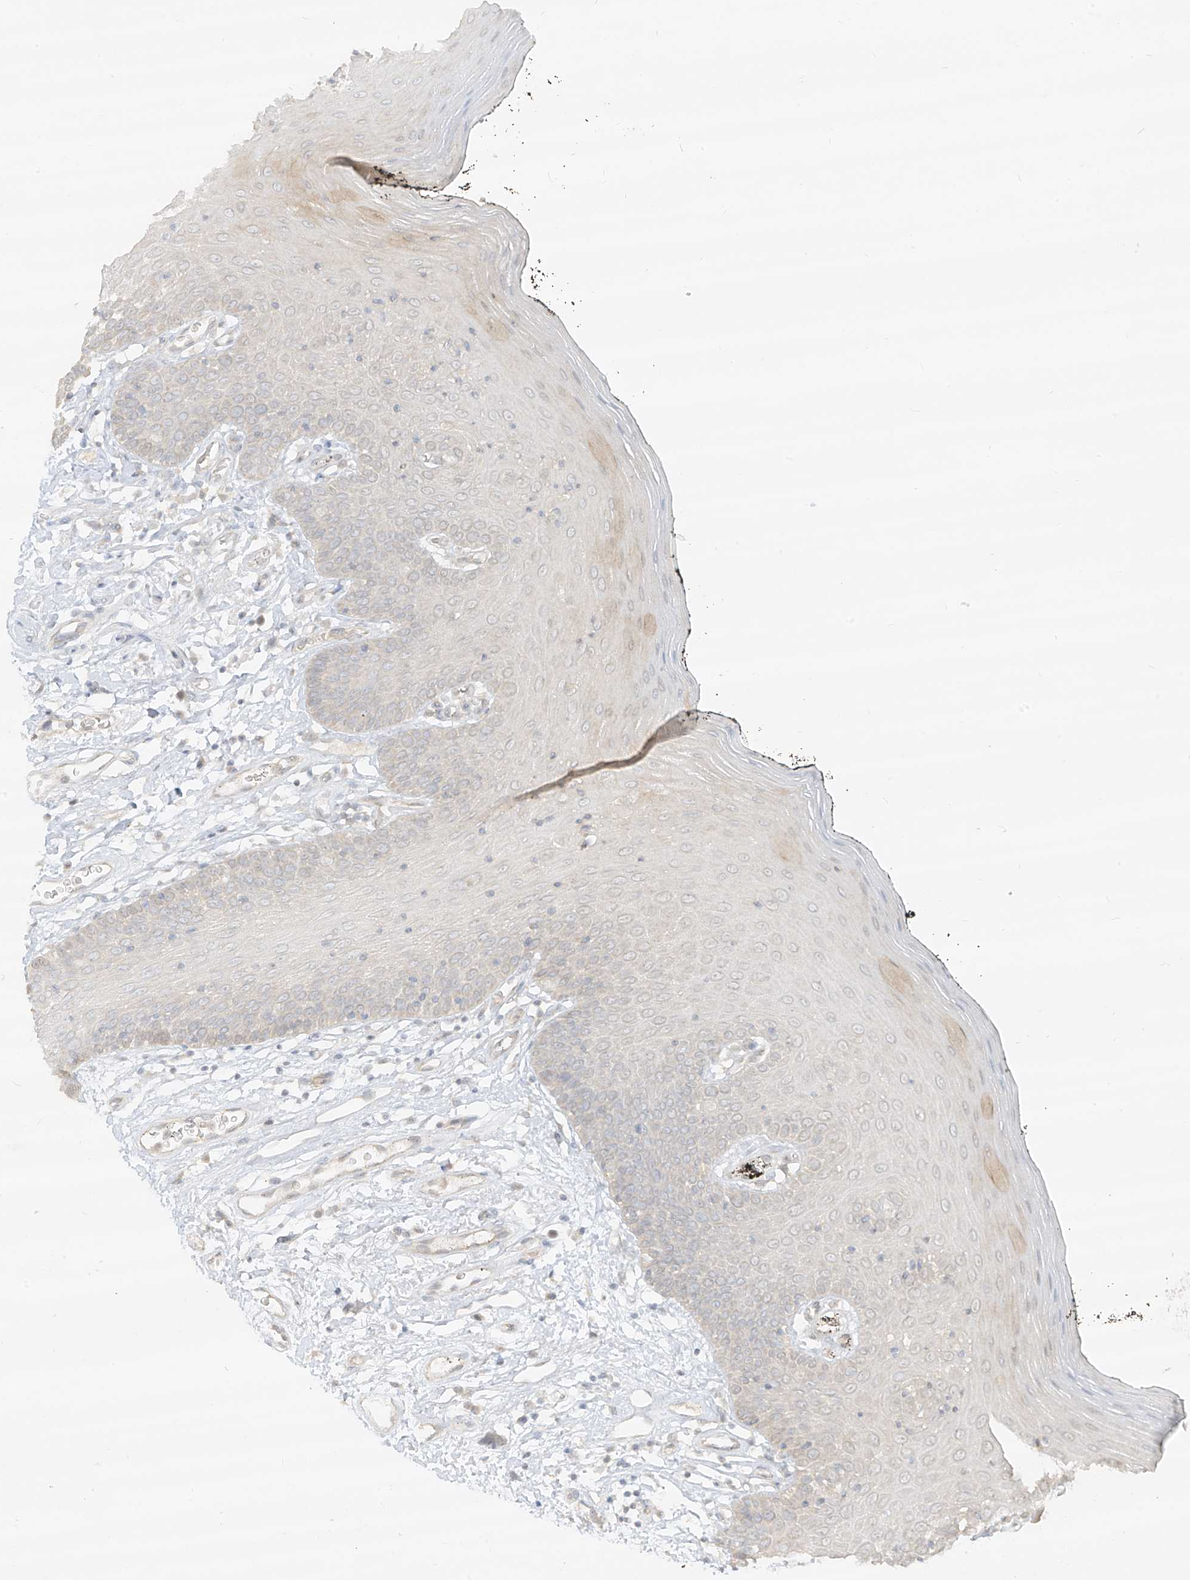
{"staining": {"intensity": "moderate", "quantity": "25%-75%", "location": "cytoplasmic/membranous"}, "tissue": "oral mucosa", "cell_type": "Squamous epithelial cells", "image_type": "normal", "snomed": [{"axis": "morphology", "description": "Normal tissue, NOS"}, {"axis": "topography", "description": "Oral tissue"}], "caption": "The image exhibits staining of normal oral mucosa, revealing moderate cytoplasmic/membranous protein positivity (brown color) within squamous epithelial cells. Using DAB (brown) and hematoxylin (blue) stains, captured at high magnification using brightfield microscopy.", "gene": "LIPT1", "patient": {"sex": "male", "age": 74}}